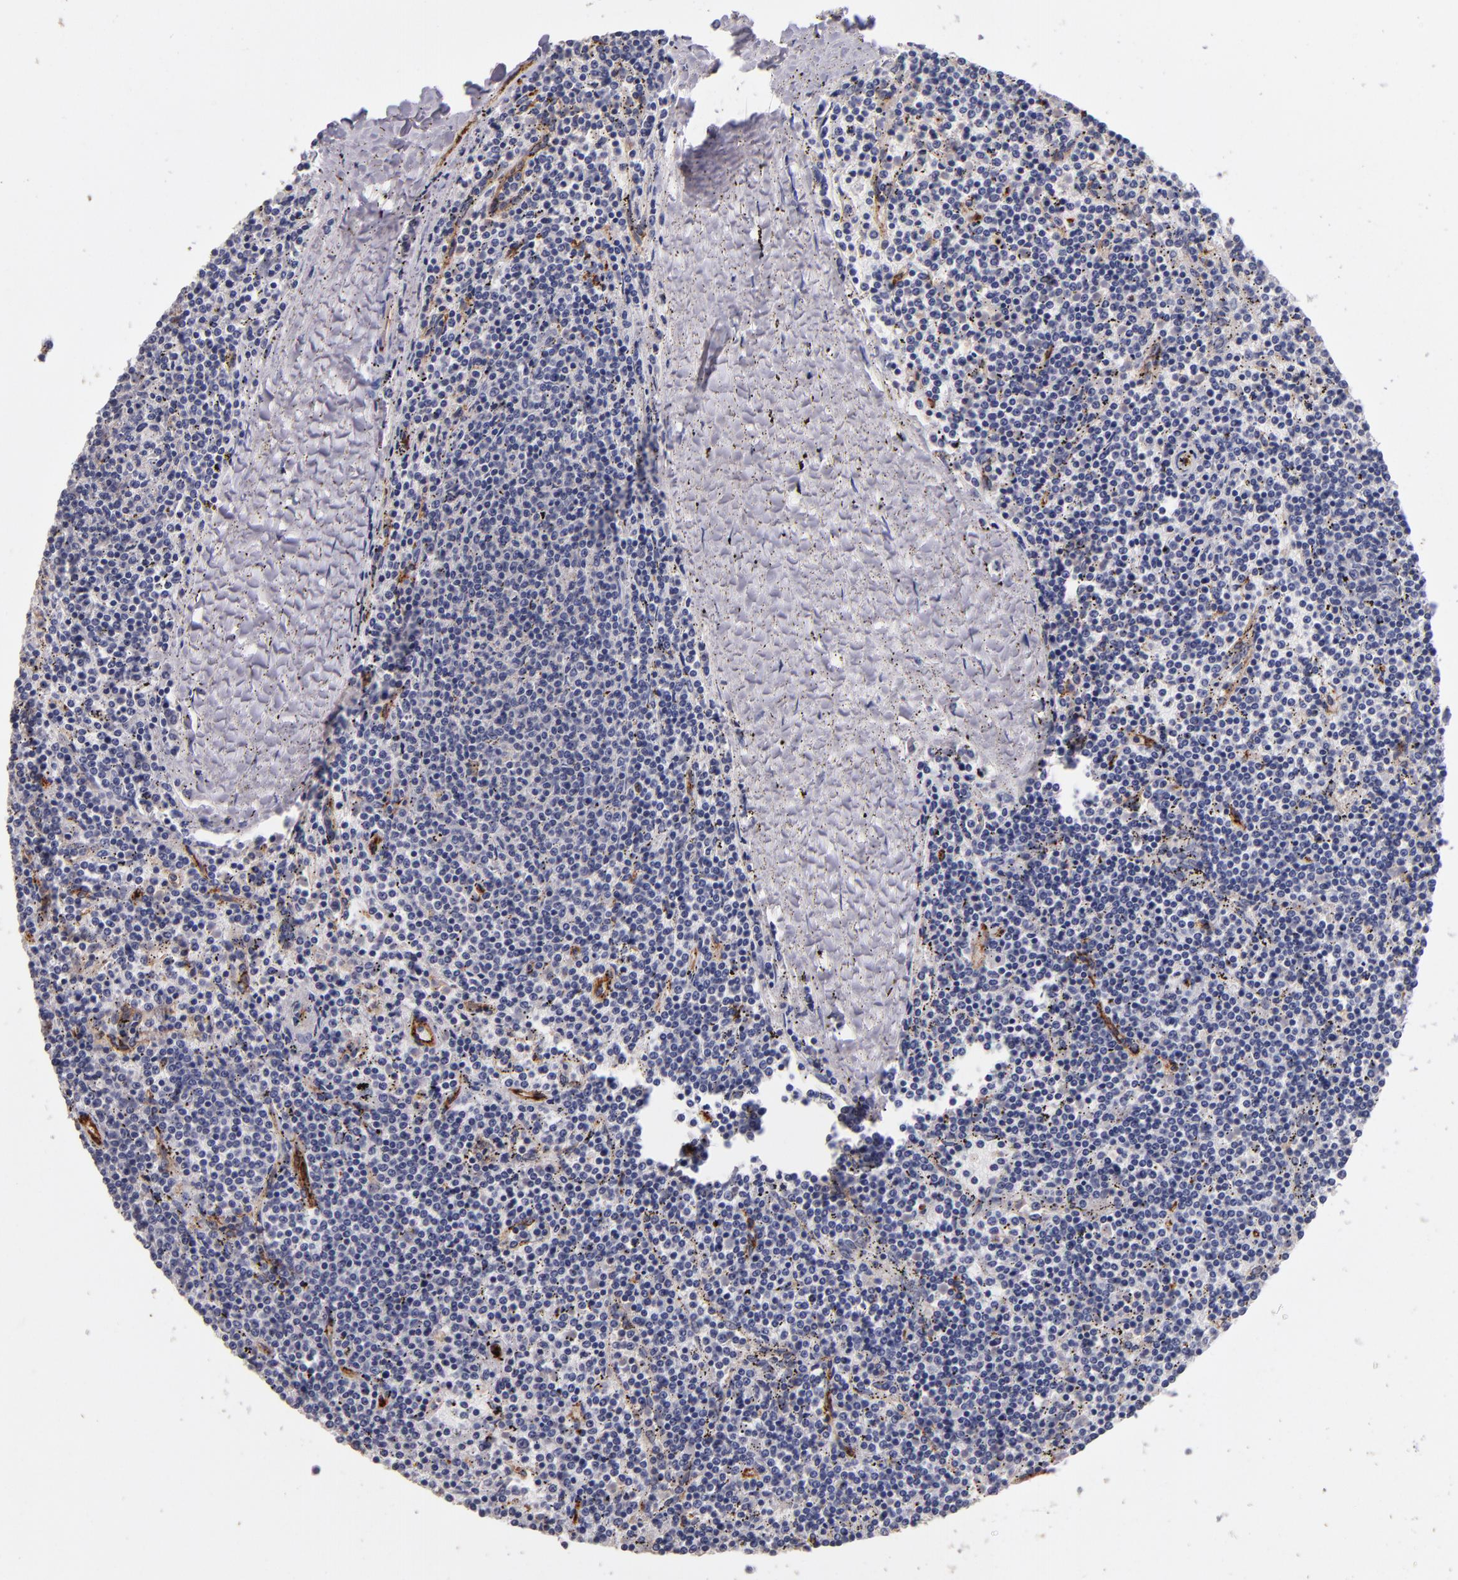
{"staining": {"intensity": "negative", "quantity": "none", "location": "none"}, "tissue": "lymphoma", "cell_type": "Tumor cells", "image_type": "cancer", "snomed": [{"axis": "morphology", "description": "Malignant lymphoma, non-Hodgkin's type, Low grade"}, {"axis": "topography", "description": "Spleen"}], "caption": "DAB (3,3'-diaminobenzidine) immunohistochemical staining of low-grade malignant lymphoma, non-Hodgkin's type reveals no significant positivity in tumor cells.", "gene": "CLDN5", "patient": {"sex": "female", "age": 50}}